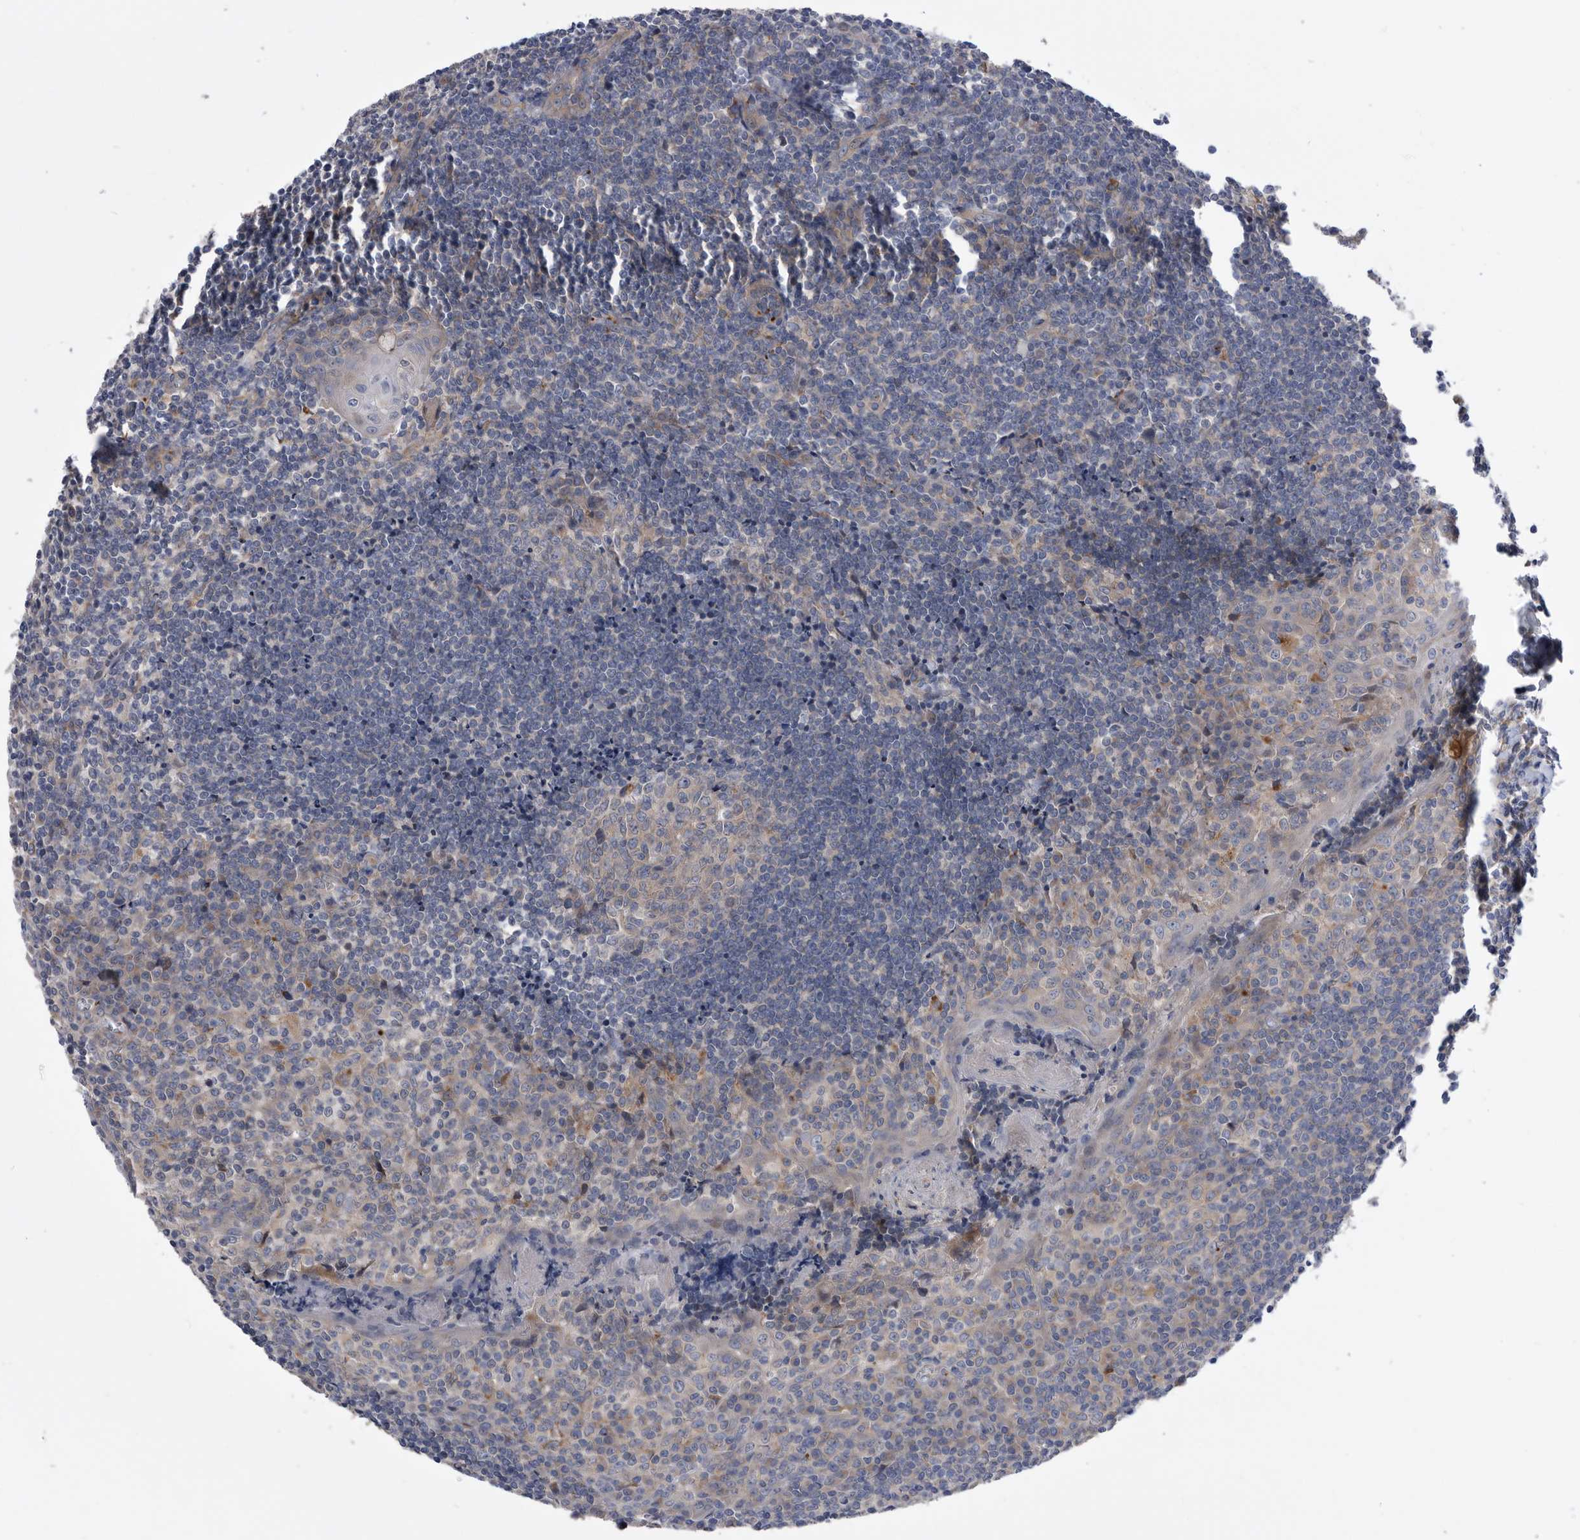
{"staining": {"intensity": "weak", "quantity": "<25%", "location": "cytoplasmic/membranous"}, "tissue": "tonsil", "cell_type": "Germinal center cells", "image_type": "normal", "snomed": [{"axis": "morphology", "description": "Normal tissue, NOS"}, {"axis": "topography", "description": "Tonsil"}], "caption": "The immunohistochemistry (IHC) photomicrograph has no significant staining in germinal center cells of tonsil.", "gene": "BAIAP3", "patient": {"sex": "male", "age": 27}}